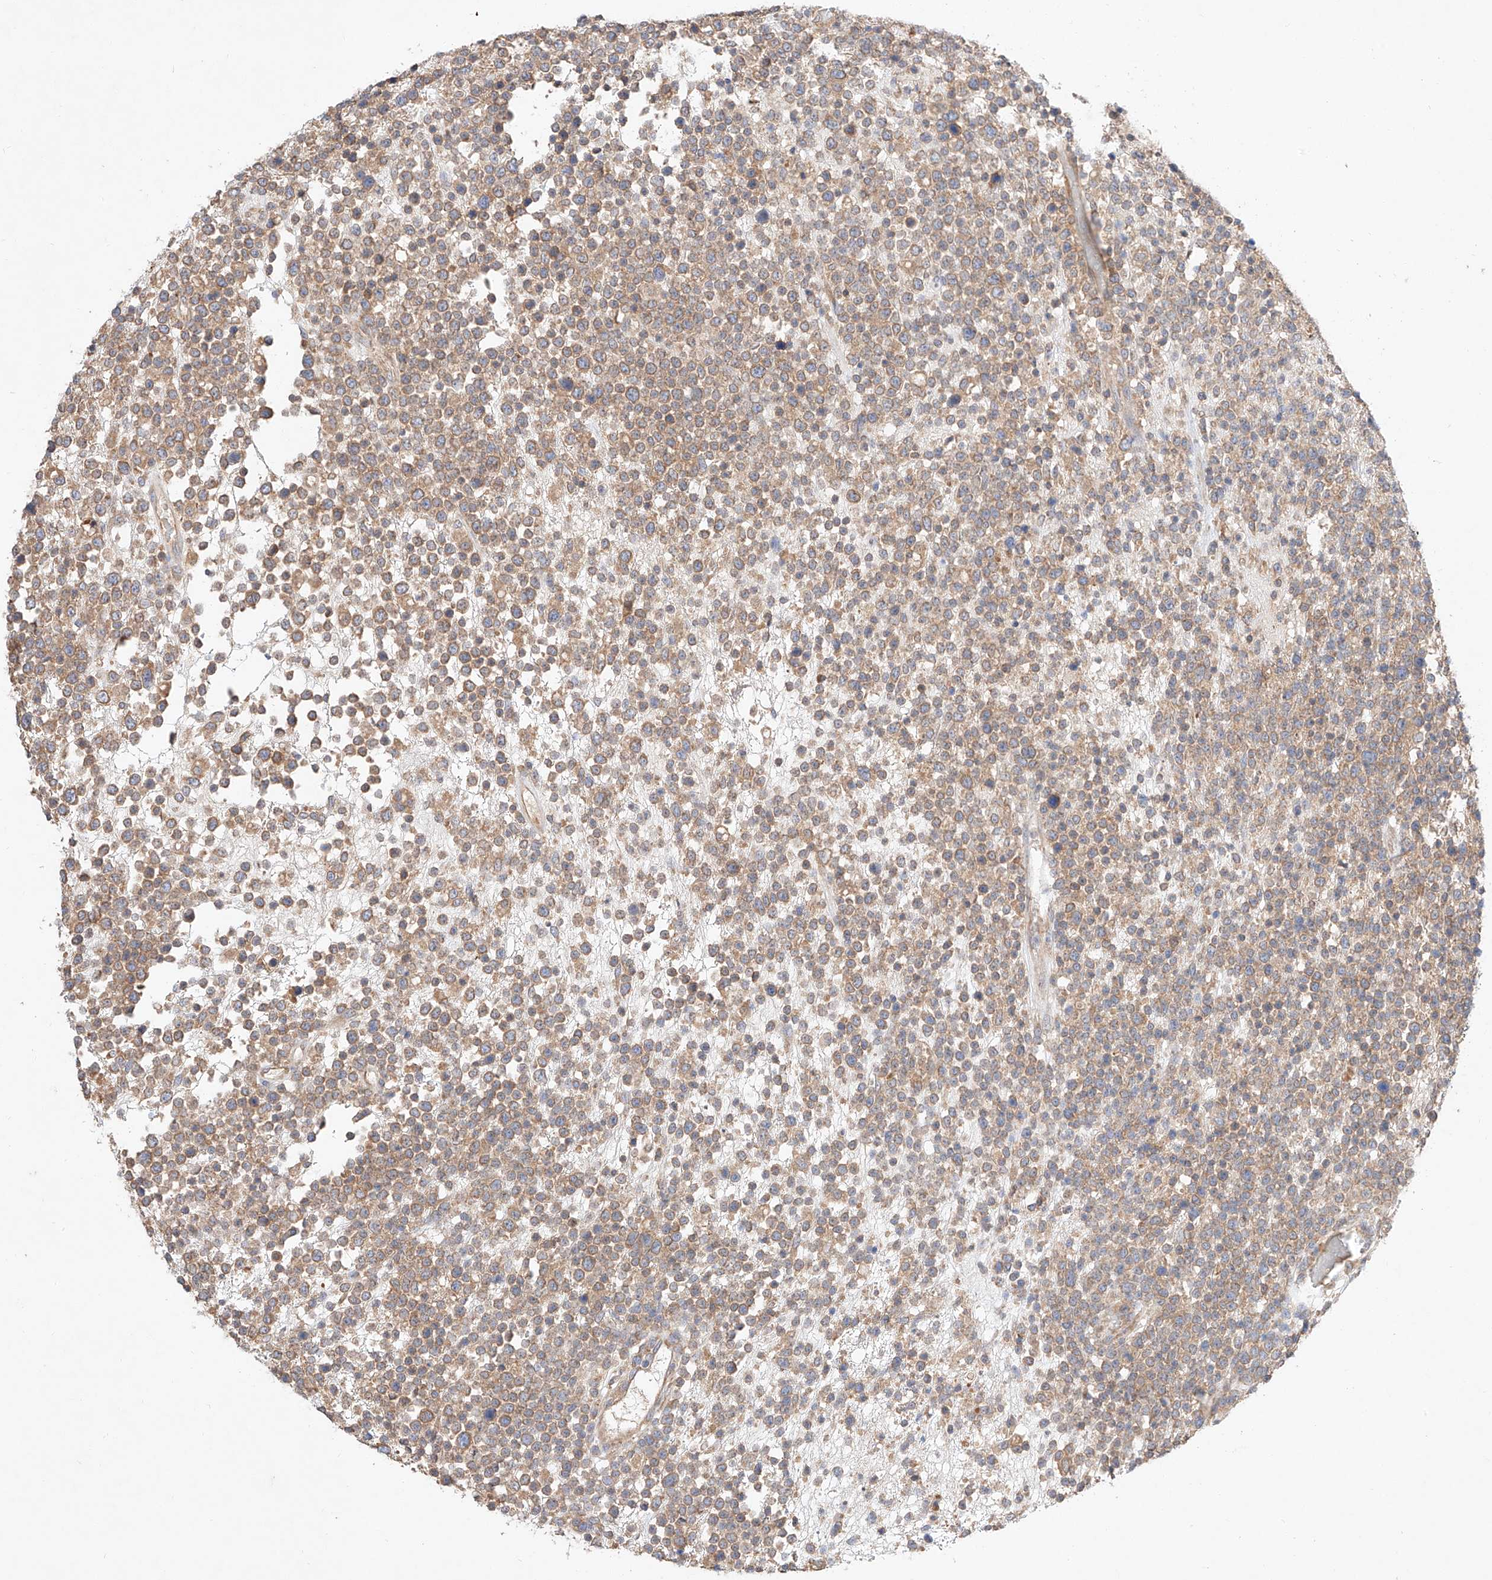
{"staining": {"intensity": "moderate", "quantity": ">75%", "location": "cytoplasmic/membranous"}, "tissue": "lymphoma", "cell_type": "Tumor cells", "image_type": "cancer", "snomed": [{"axis": "morphology", "description": "Malignant lymphoma, non-Hodgkin's type, High grade"}, {"axis": "topography", "description": "Colon"}], "caption": "The immunohistochemical stain labels moderate cytoplasmic/membranous positivity in tumor cells of malignant lymphoma, non-Hodgkin's type (high-grade) tissue. Nuclei are stained in blue.", "gene": "C6orf118", "patient": {"sex": "female", "age": 53}}